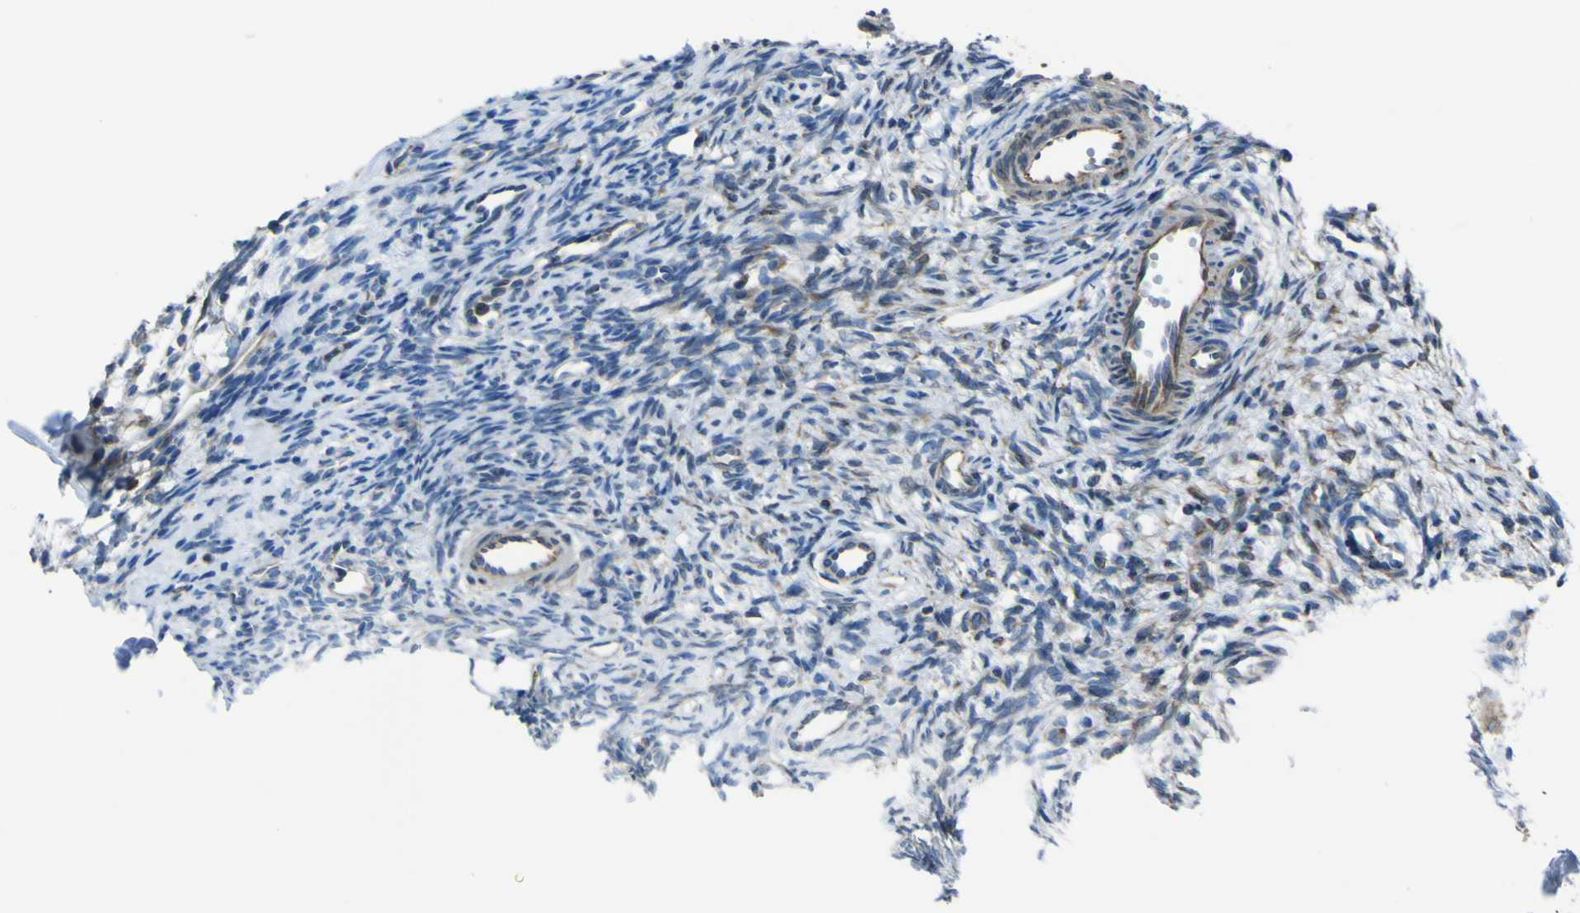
{"staining": {"intensity": "moderate", "quantity": ">75%", "location": "cytoplasmic/membranous"}, "tissue": "ovary", "cell_type": "Ovarian stroma cells", "image_type": "normal", "snomed": [{"axis": "morphology", "description": "Normal tissue, NOS"}, {"axis": "topography", "description": "Ovary"}], "caption": "Ovary stained for a protein (brown) shows moderate cytoplasmic/membranous positive staining in about >75% of ovarian stroma cells.", "gene": "STIM1", "patient": {"sex": "female", "age": 33}}